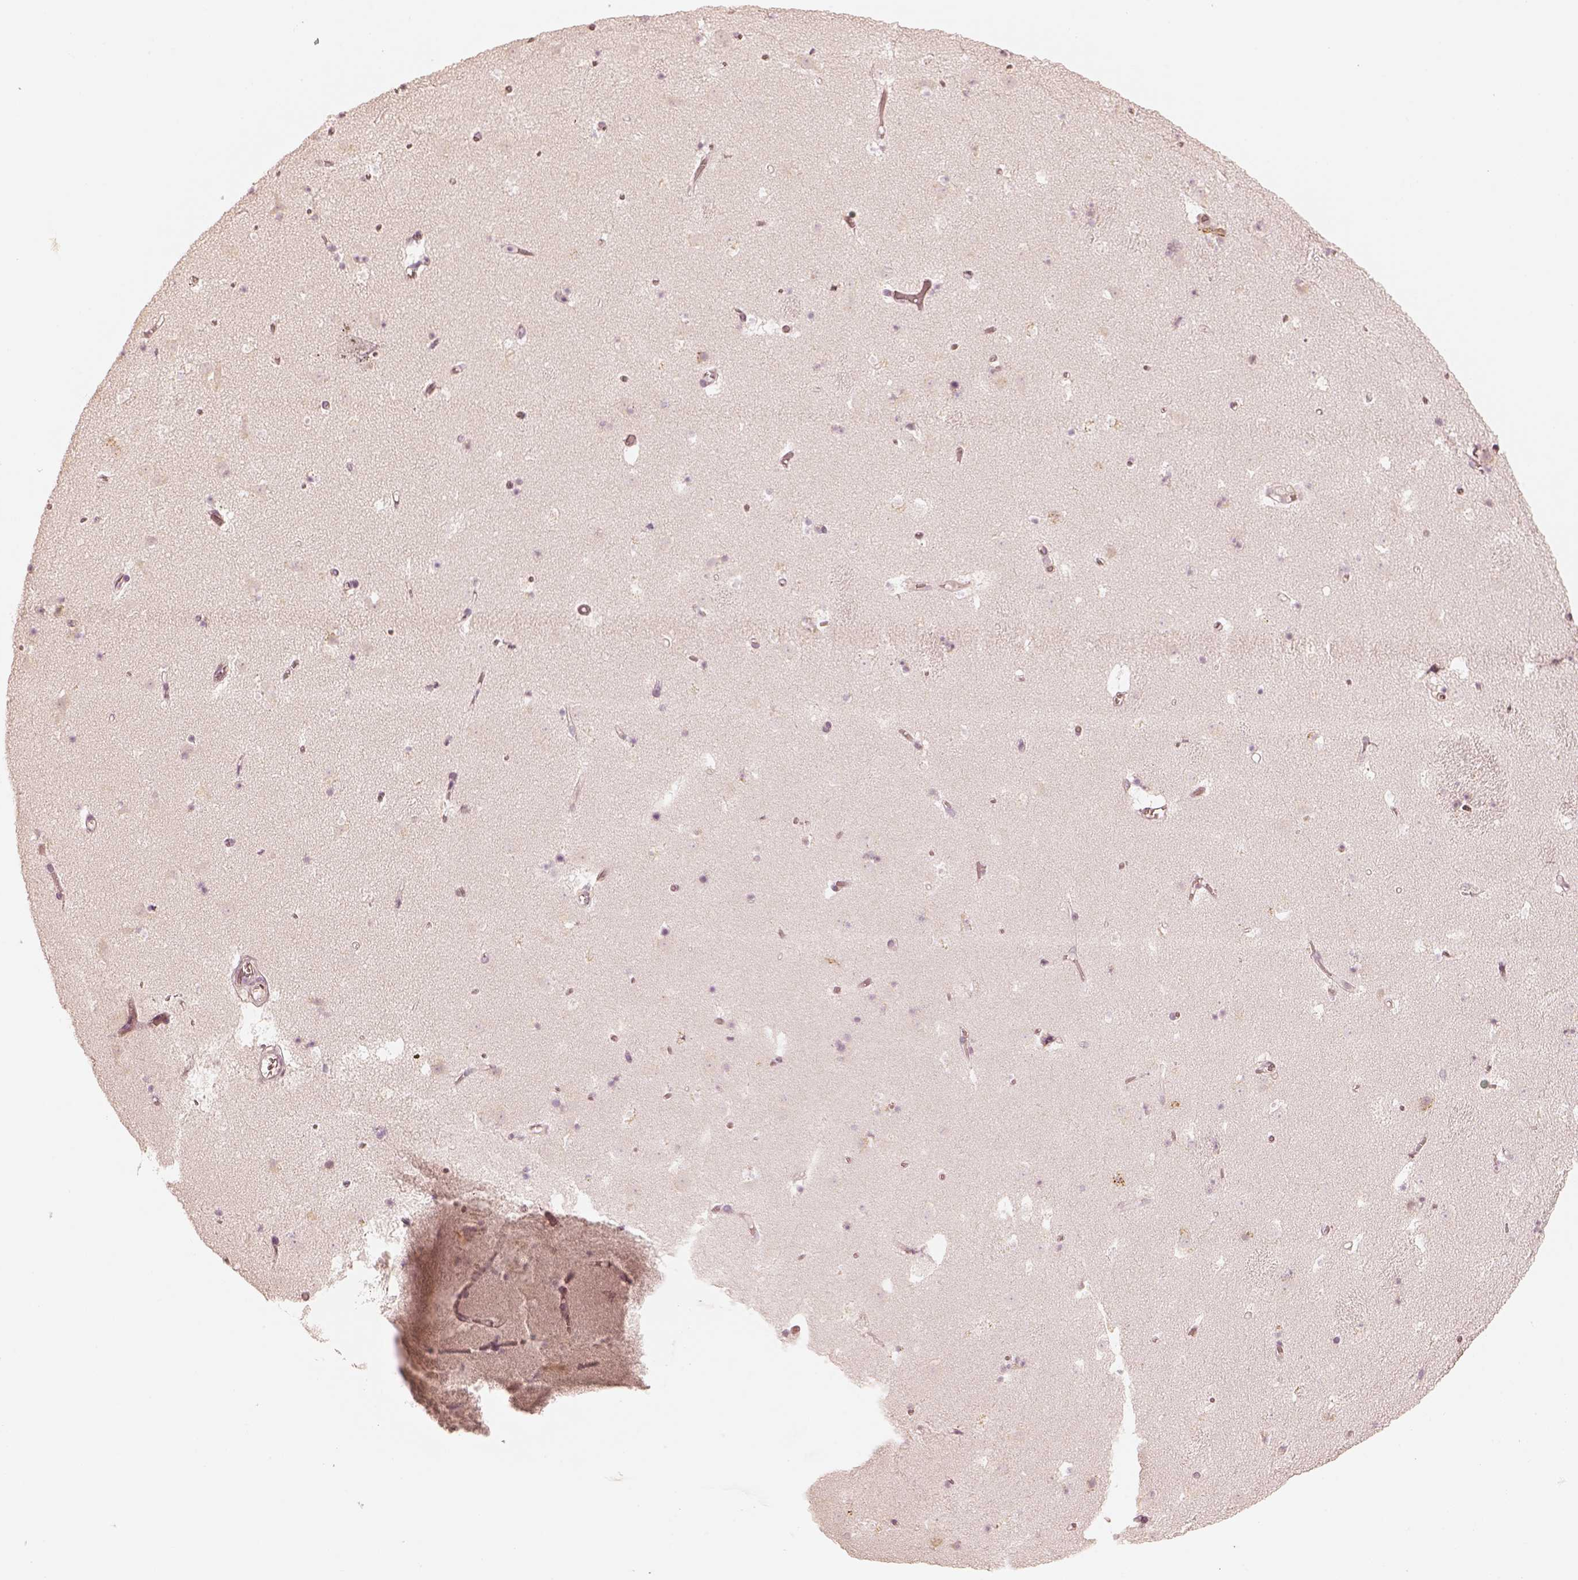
{"staining": {"intensity": "negative", "quantity": "none", "location": "none"}, "tissue": "caudate", "cell_type": "Glial cells", "image_type": "normal", "snomed": [{"axis": "morphology", "description": "Normal tissue, NOS"}, {"axis": "topography", "description": "Lateral ventricle wall"}], "caption": "Immunohistochemistry (IHC) micrograph of unremarkable caudate stained for a protein (brown), which reveals no positivity in glial cells.", "gene": "GORASP2", "patient": {"sex": "female", "age": 42}}